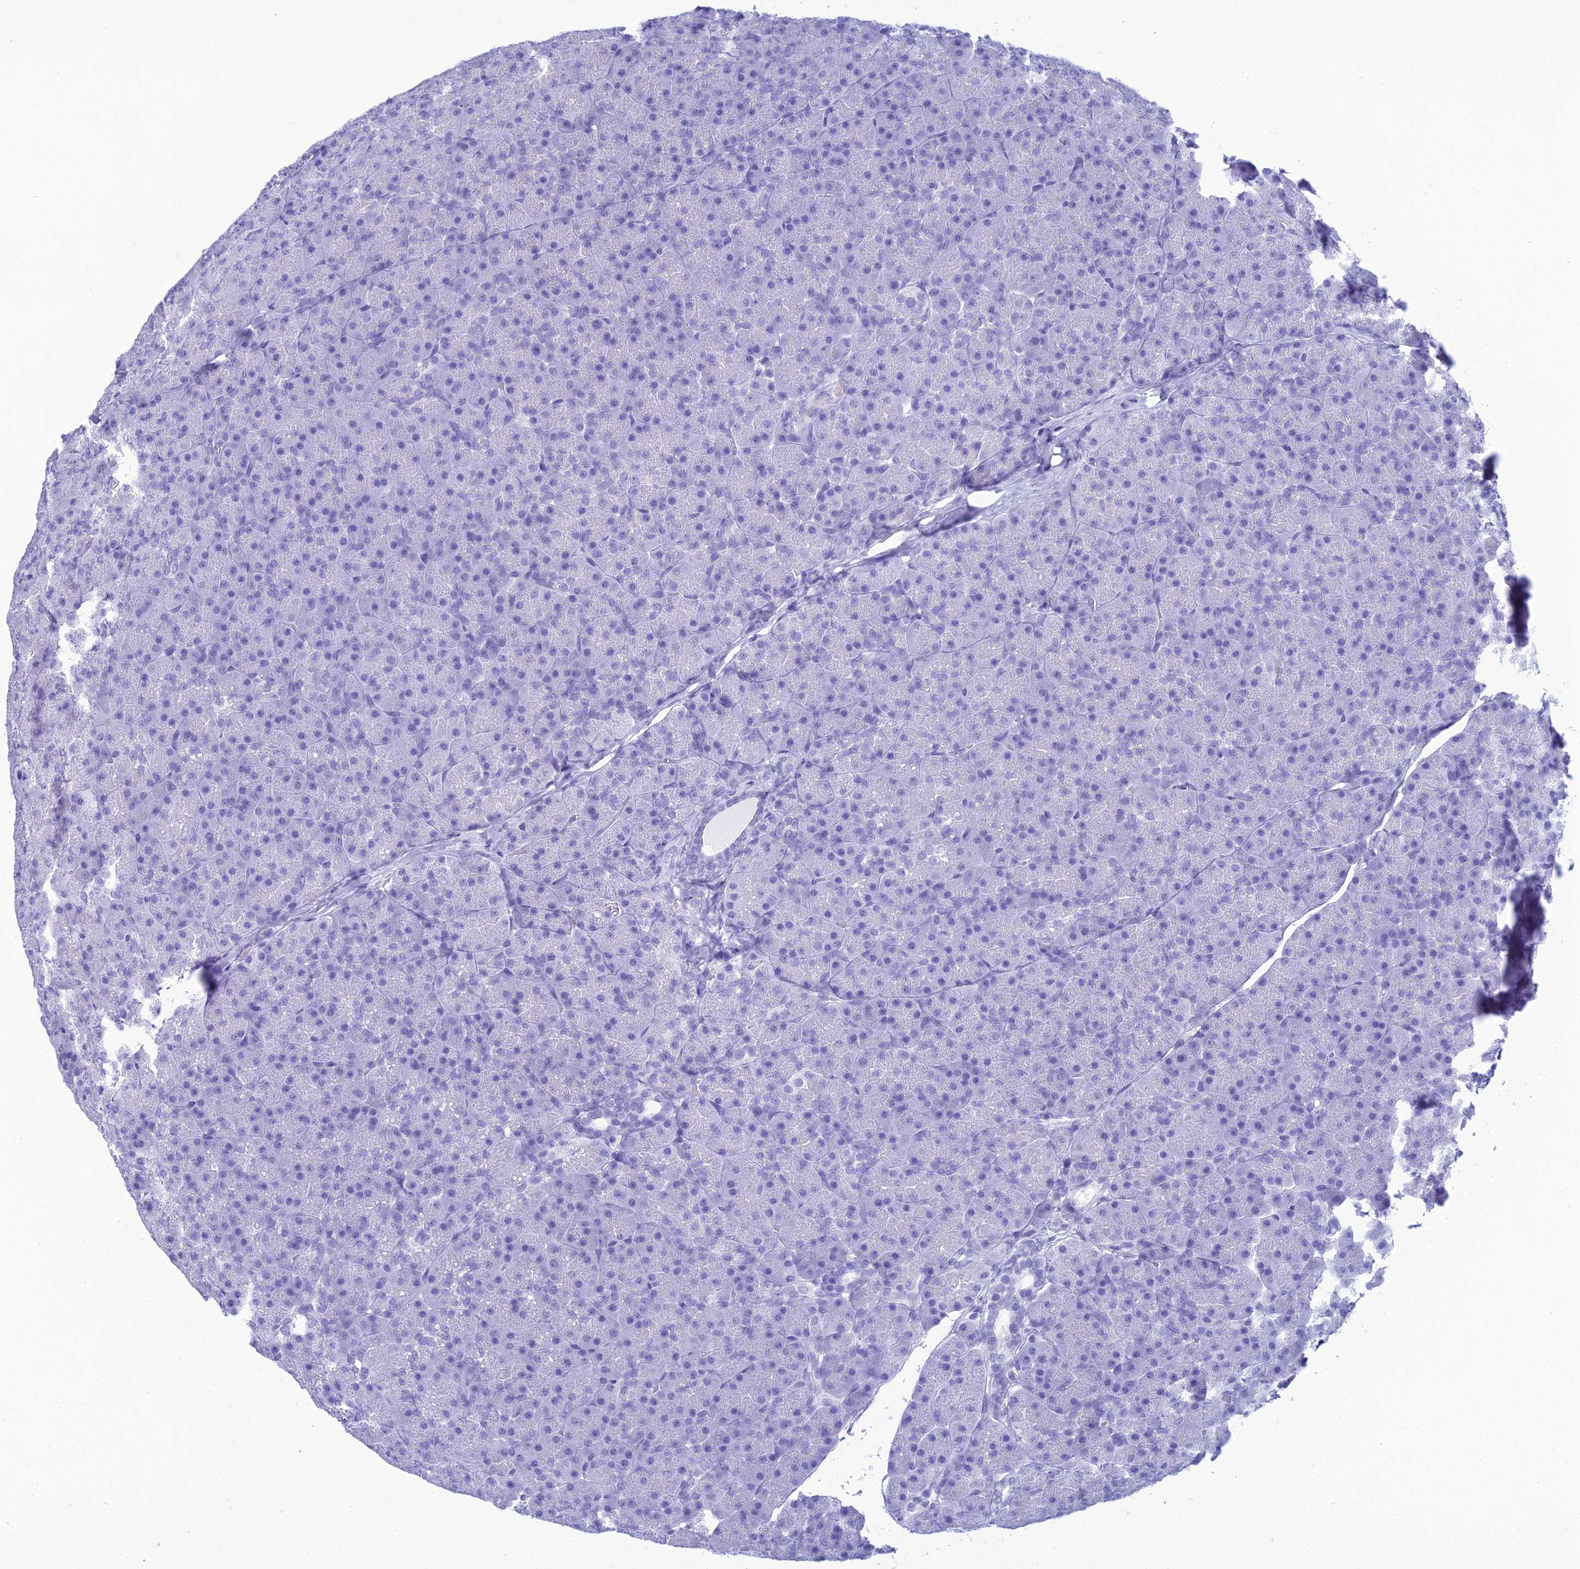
{"staining": {"intensity": "negative", "quantity": "none", "location": "none"}, "tissue": "pancreas", "cell_type": "Exocrine glandular cells", "image_type": "normal", "snomed": [{"axis": "morphology", "description": "Normal tissue, NOS"}, {"axis": "topography", "description": "Pancreas"}], "caption": "The immunohistochemistry (IHC) photomicrograph has no significant expression in exocrine glandular cells of pancreas. The staining was performed using DAB to visualize the protein expression in brown, while the nuclei were stained in blue with hematoxylin (Magnification: 20x).", "gene": "ZNF442", "patient": {"sex": "male", "age": 36}}